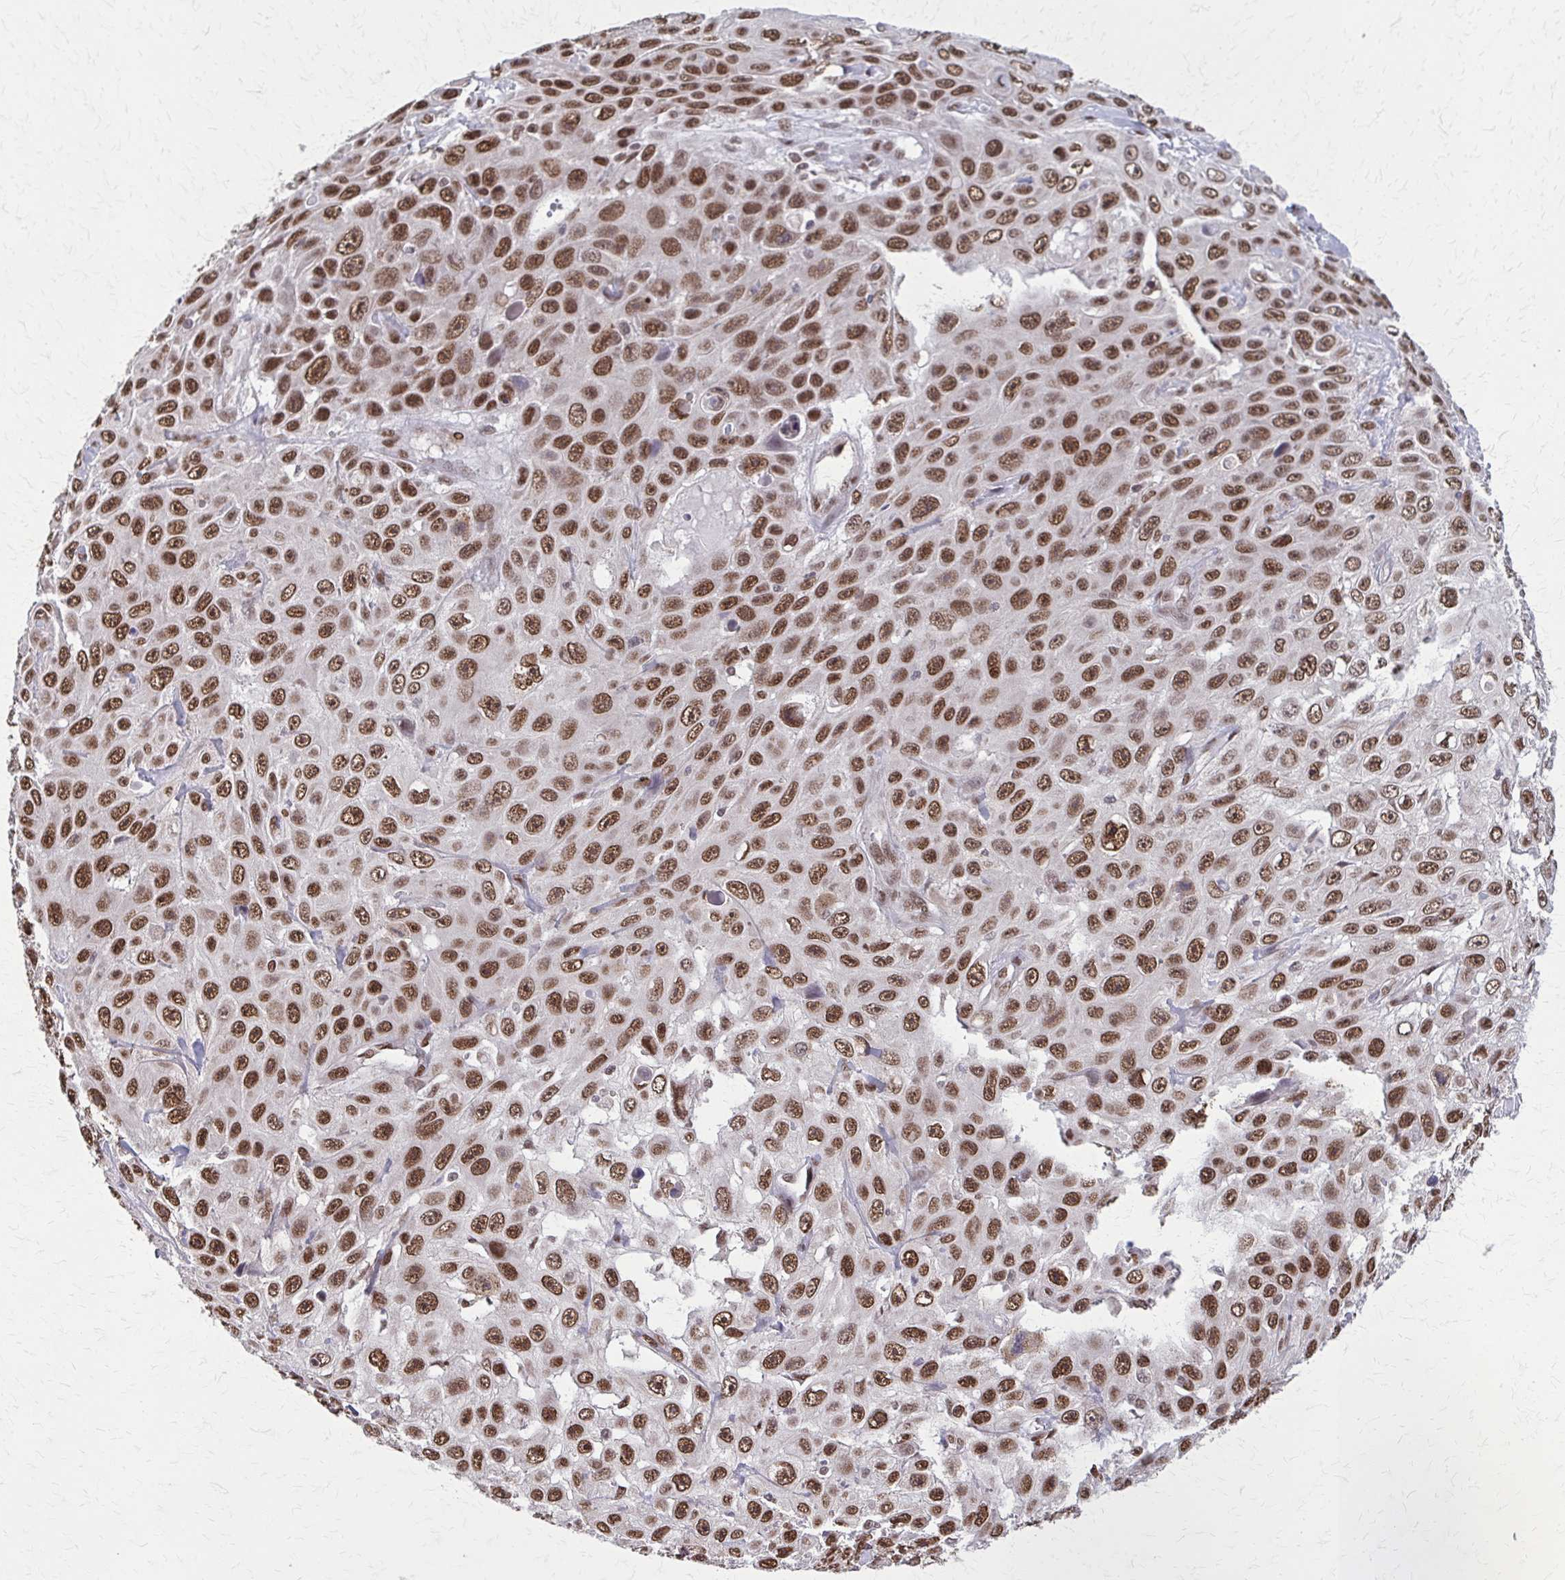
{"staining": {"intensity": "moderate", "quantity": ">75%", "location": "nuclear"}, "tissue": "skin cancer", "cell_type": "Tumor cells", "image_type": "cancer", "snomed": [{"axis": "morphology", "description": "Squamous cell carcinoma, NOS"}, {"axis": "topography", "description": "Skin"}], "caption": "Approximately >75% of tumor cells in skin cancer (squamous cell carcinoma) demonstrate moderate nuclear protein positivity as visualized by brown immunohistochemical staining.", "gene": "TTF1", "patient": {"sex": "male", "age": 82}}